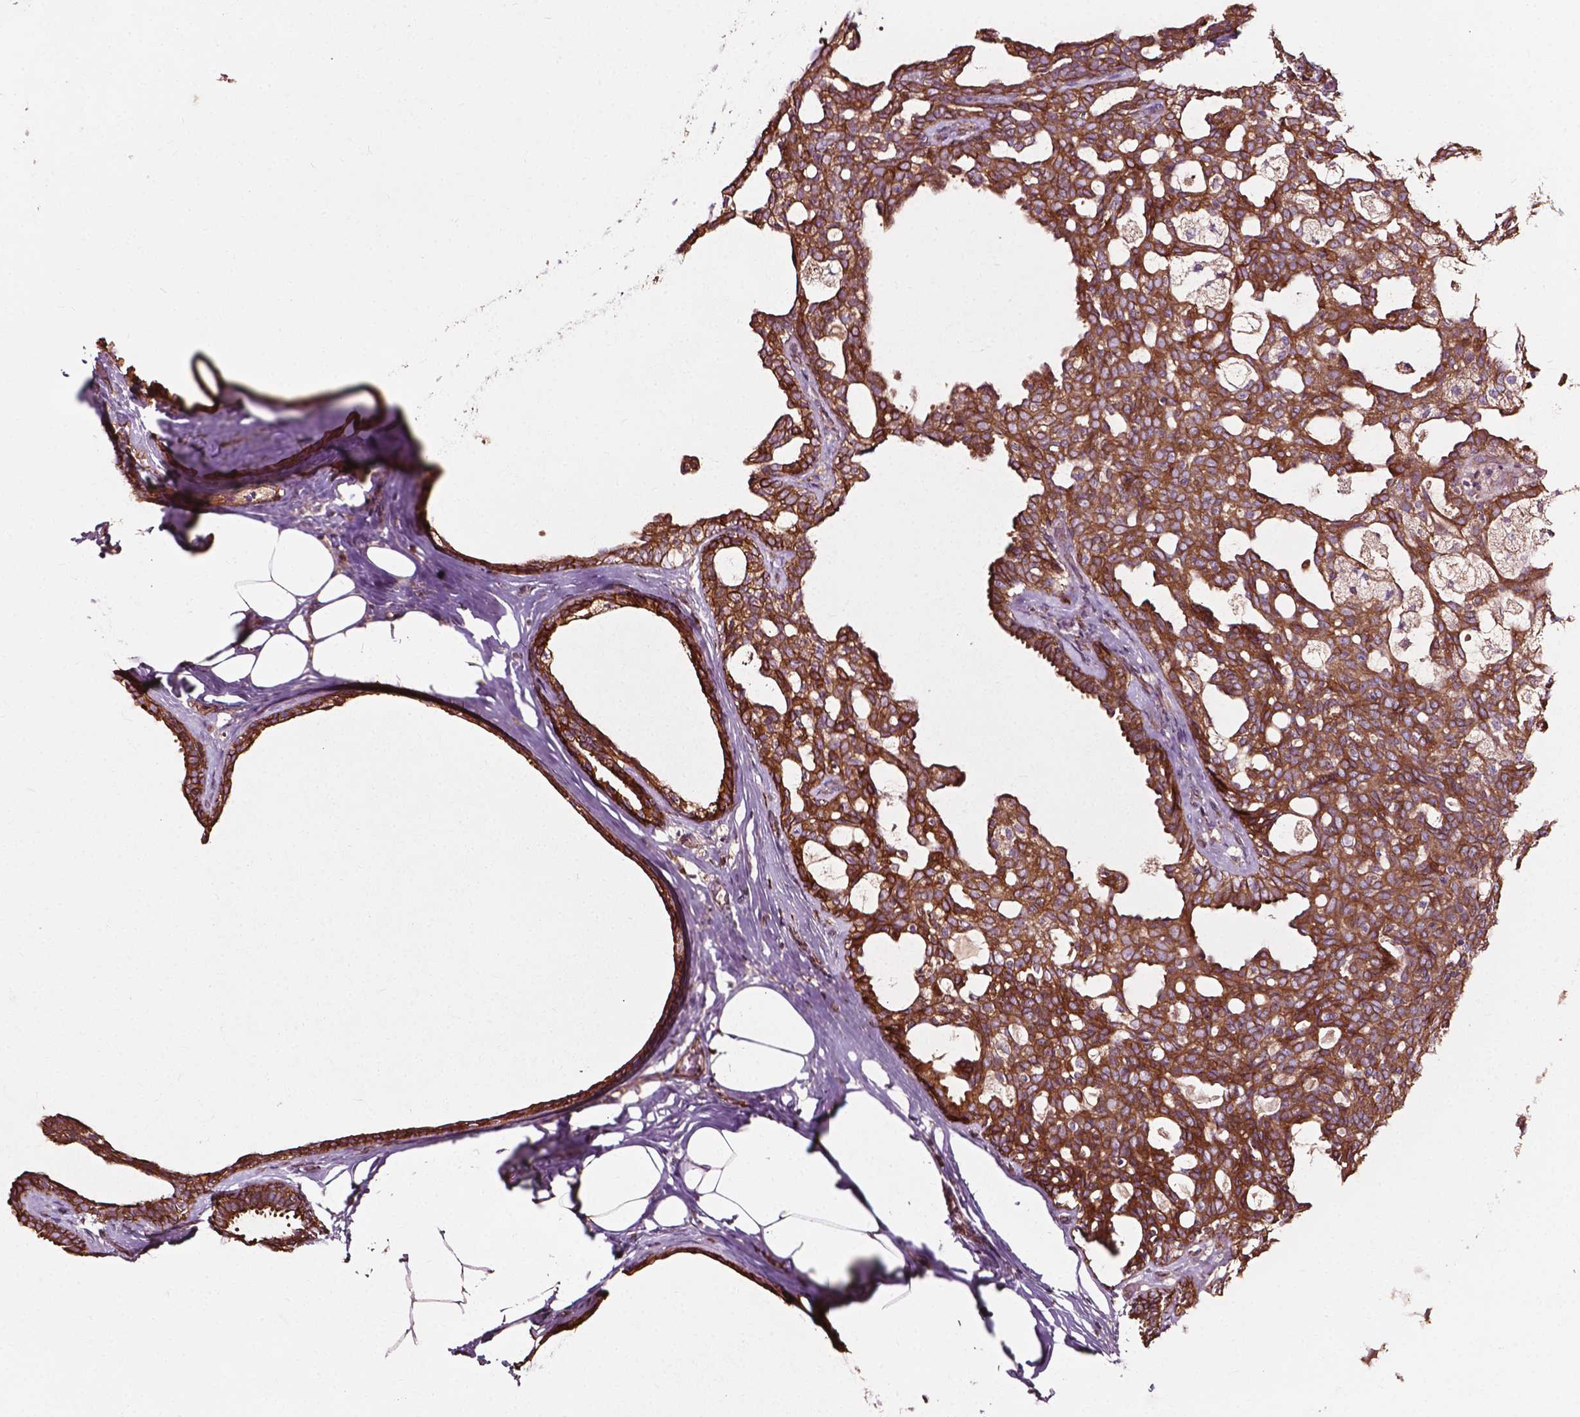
{"staining": {"intensity": "moderate", "quantity": ">75%", "location": "cytoplasmic/membranous"}, "tissue": "breast cancer", "cell_type": "Tumor cells", "image_type": "cancer", "snomed": [{"axis": "morphology", "description": "Duct carcinoma"}, {"axis": "topography", "description": "Breast"}], "caption": "Protein positivity by immunohistochemistry (IHC) reveals moderate cytoplasmic/membranous expression in approximately >75% of tumor cells in breast intraductal carcinoma.", "gene": "ATG16L1", "patient": {"sex": "female", "age": 59}}